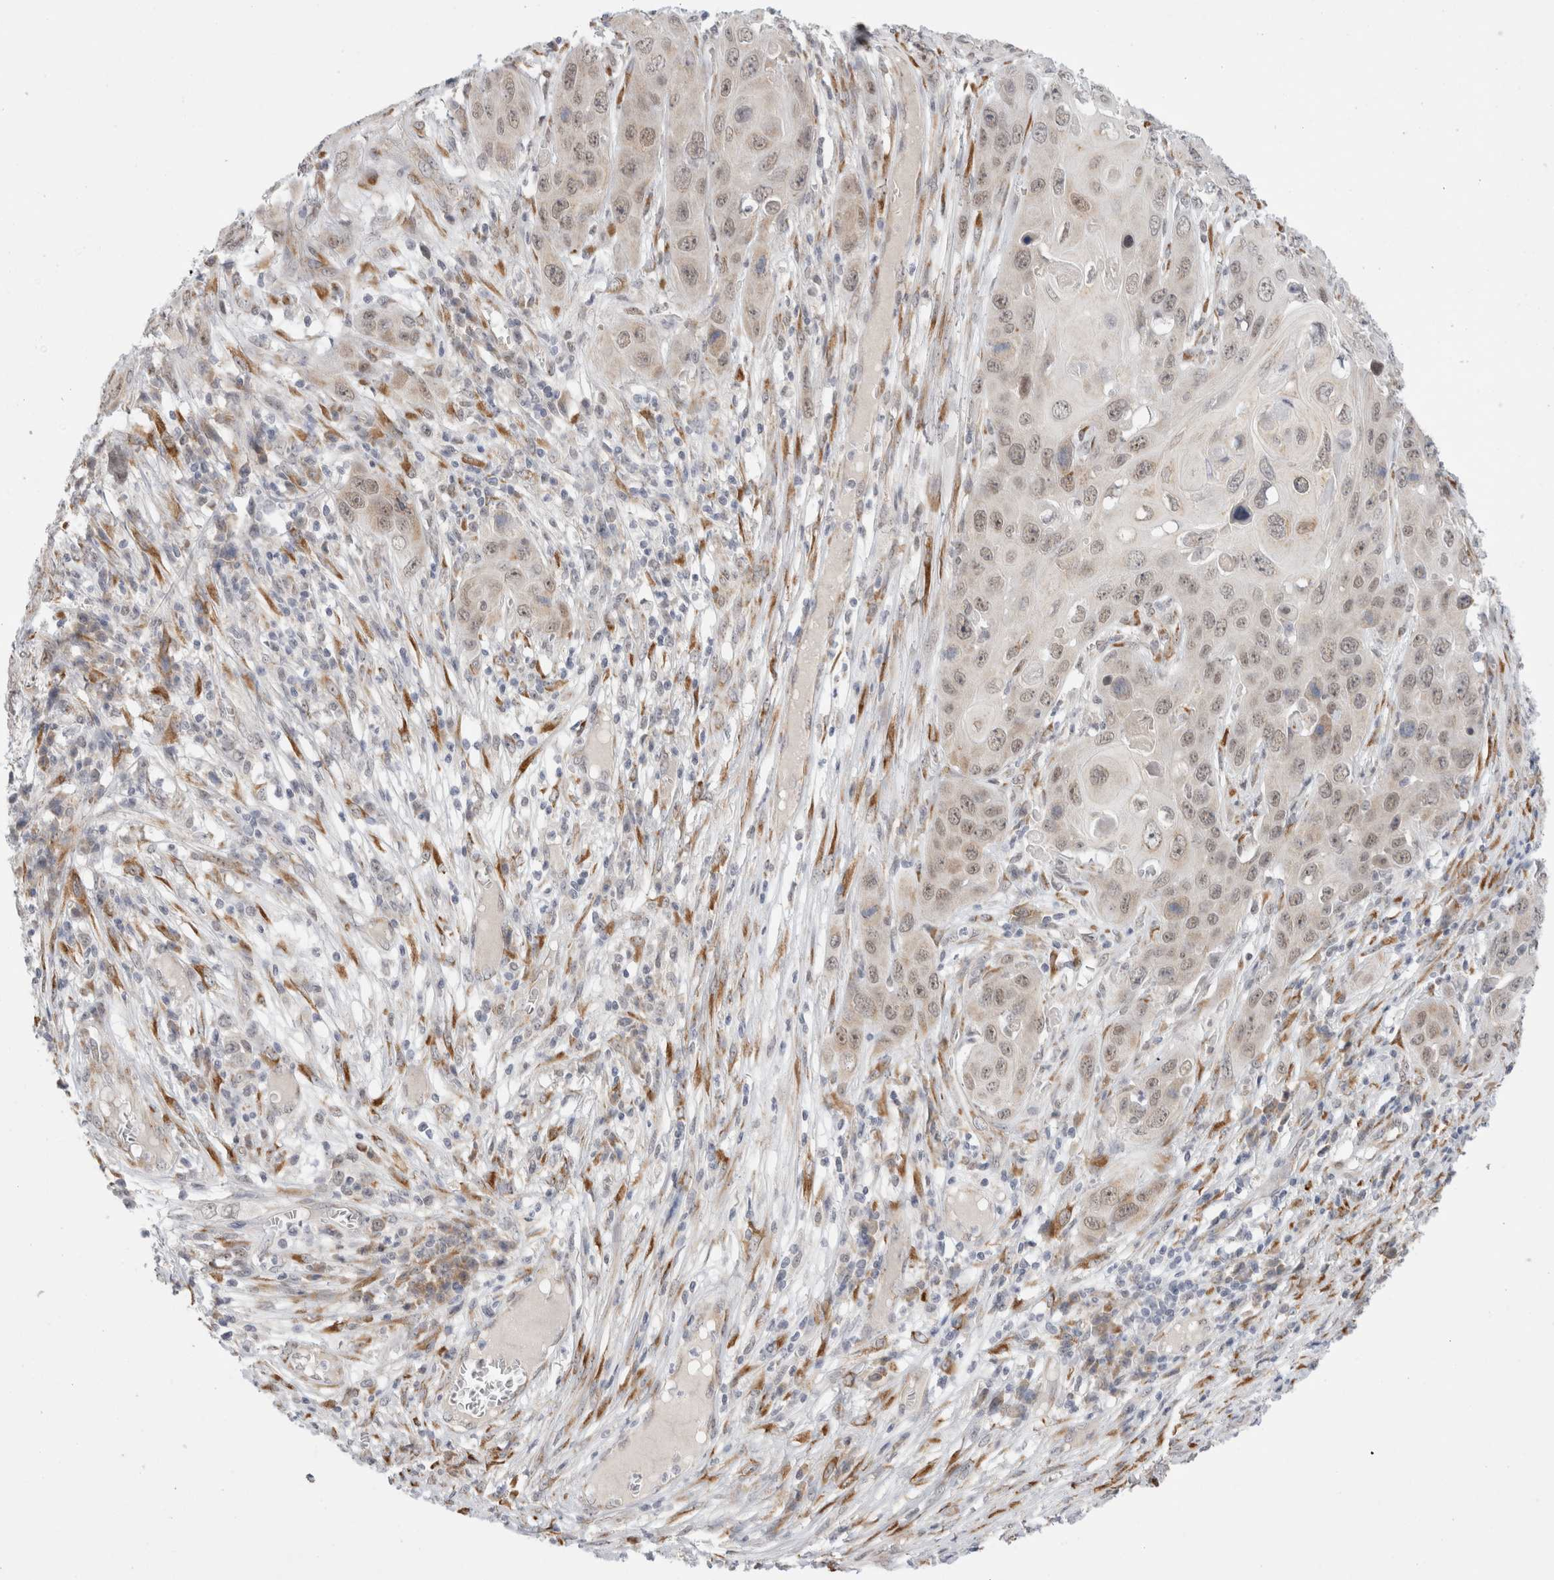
{"staining": {"intensity": "weak", "quantity": ">75%", "location": "nuclear"}, "tissue": "skin cancer", "cell_type": "Tumor cells", "image_type": "cancer", "snomed": [{"axis": "morphology", "description": "Squamous cell carcinoma, NOS"}, {"axis": "topography", "description": "Skin"}], "caption": "Immunohistochemical staining of squamous cell carcinoma (skin) displays weak nuclear protein positivity in approximately >75% of tumor cells.", "gene": "TRMT1L", "patient": {"sex": "male", "age": 55}}